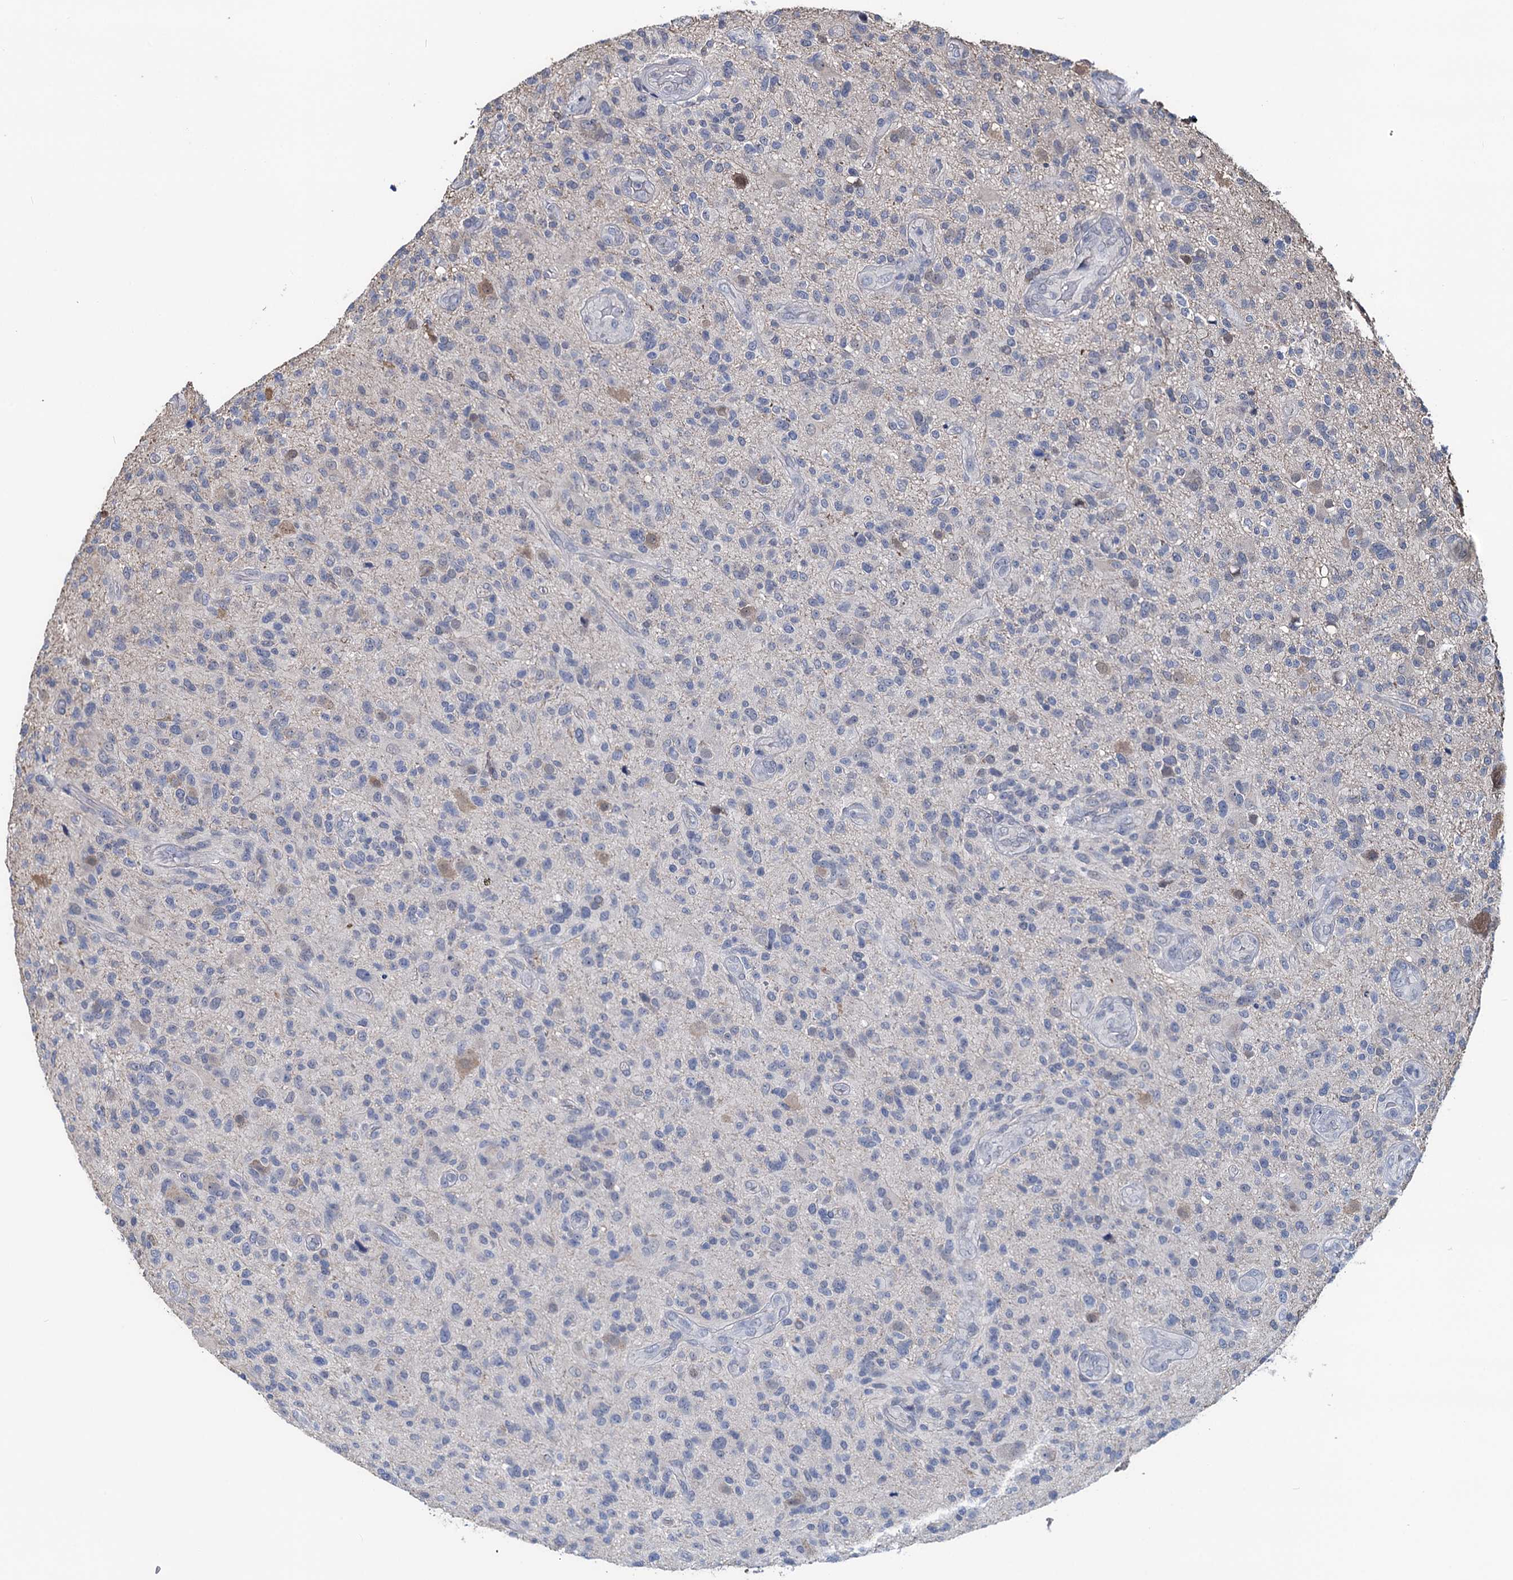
{"staining": {"intensity": "negative", "quantity": "none", "location": "none"}, "tissue": "glioma", "cell_type": "Tumor cells", "image_type": "cancer", "snomed": [{"axis": "morphology", "description": "Glioma, malignant, High grade"}, {"axis": "topography", "description": "Brain"}], "caption": "IHC micrograph of neoplastic tissue: human high-grade glioma (malignant) stained with DAB exhibits no significant protein staining in tumor cells.", "gene": "RTKN2", "patient": {"sex": "male", "age": 47}}